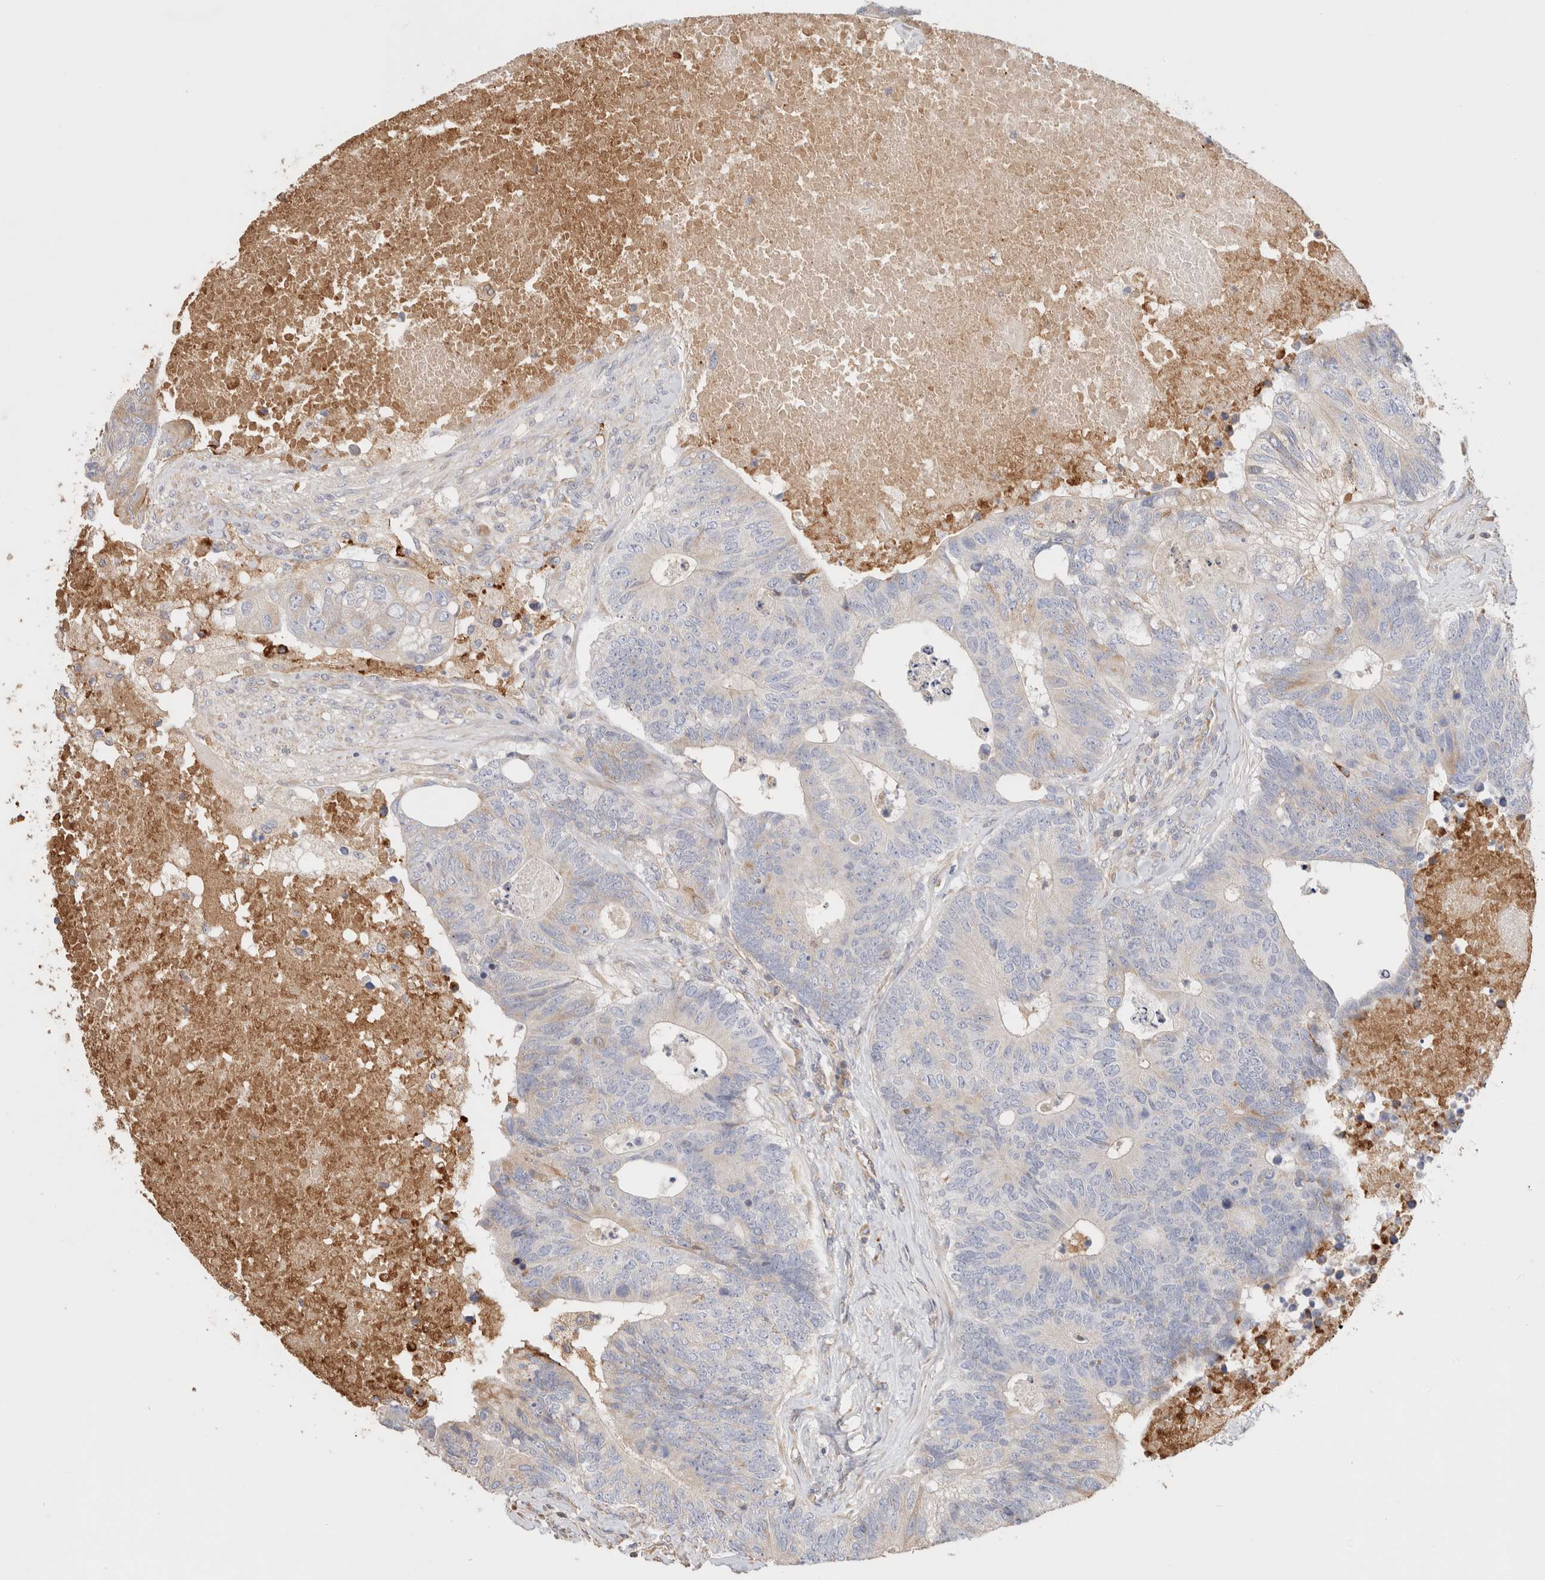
{"staining": {"intensity": "weak", "quantity": "<25%", "location": "cytoplasmic/membranous"}, "tissue": "colorectal cancer", "cell_type": "Tumor cells", "image_type": "cancer", "snomed": [{"axis": "morphology", "description": "Adenocarcinoma, NOS"}, {"axis": "topography", "description": "Colon"}], "caption": "A high-resolution micrograph shows immunohistochemistry (IHC) staining of colorectal cancer (adenocarcinoma), which displays no significant staining in tumor cells.", "gene": "PROS1", "patient": {"sex": "female", "age": 67}}